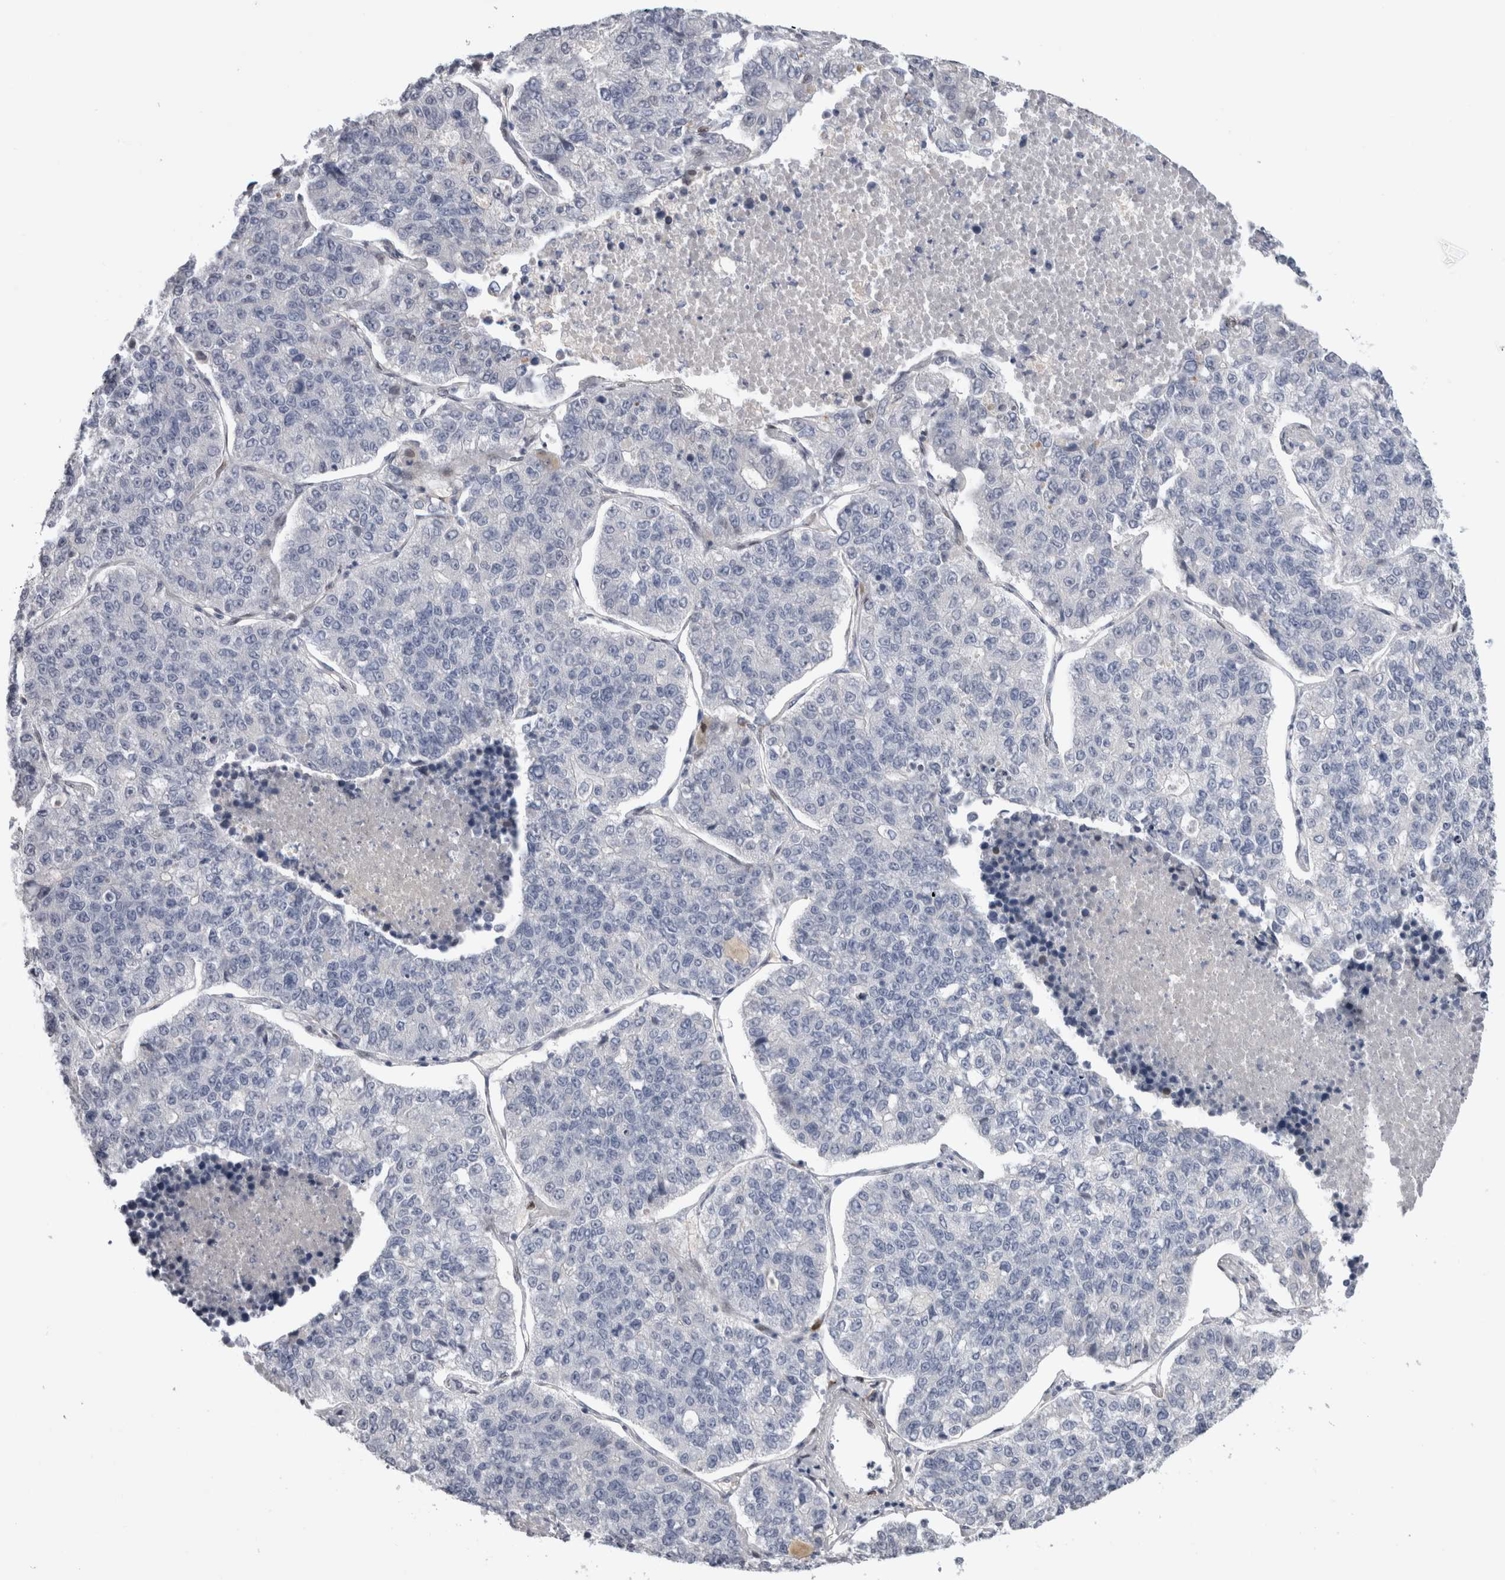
{"staining": {"intensity": "negative", "quantity": "none", "location": "none"}, "tissue": "lung cancer", "cell_type": "Tumor cells", "image_type": "cancer", "snomed": [{"axis": "morphology", "description": "Adenocarcinoma, NOS"}, {"axis": "topography", "description": "Lung"}], "caption": "An IHC image of lung cancer (adenocarcinoma) is shown. There is no staining in tumor cells of lung cancer (adenocarcinoma). (DAB immunohistochemistry (IHC), high magnification).", "gene": "DMTN", "patient": {"sex": "male", "age": 49}}